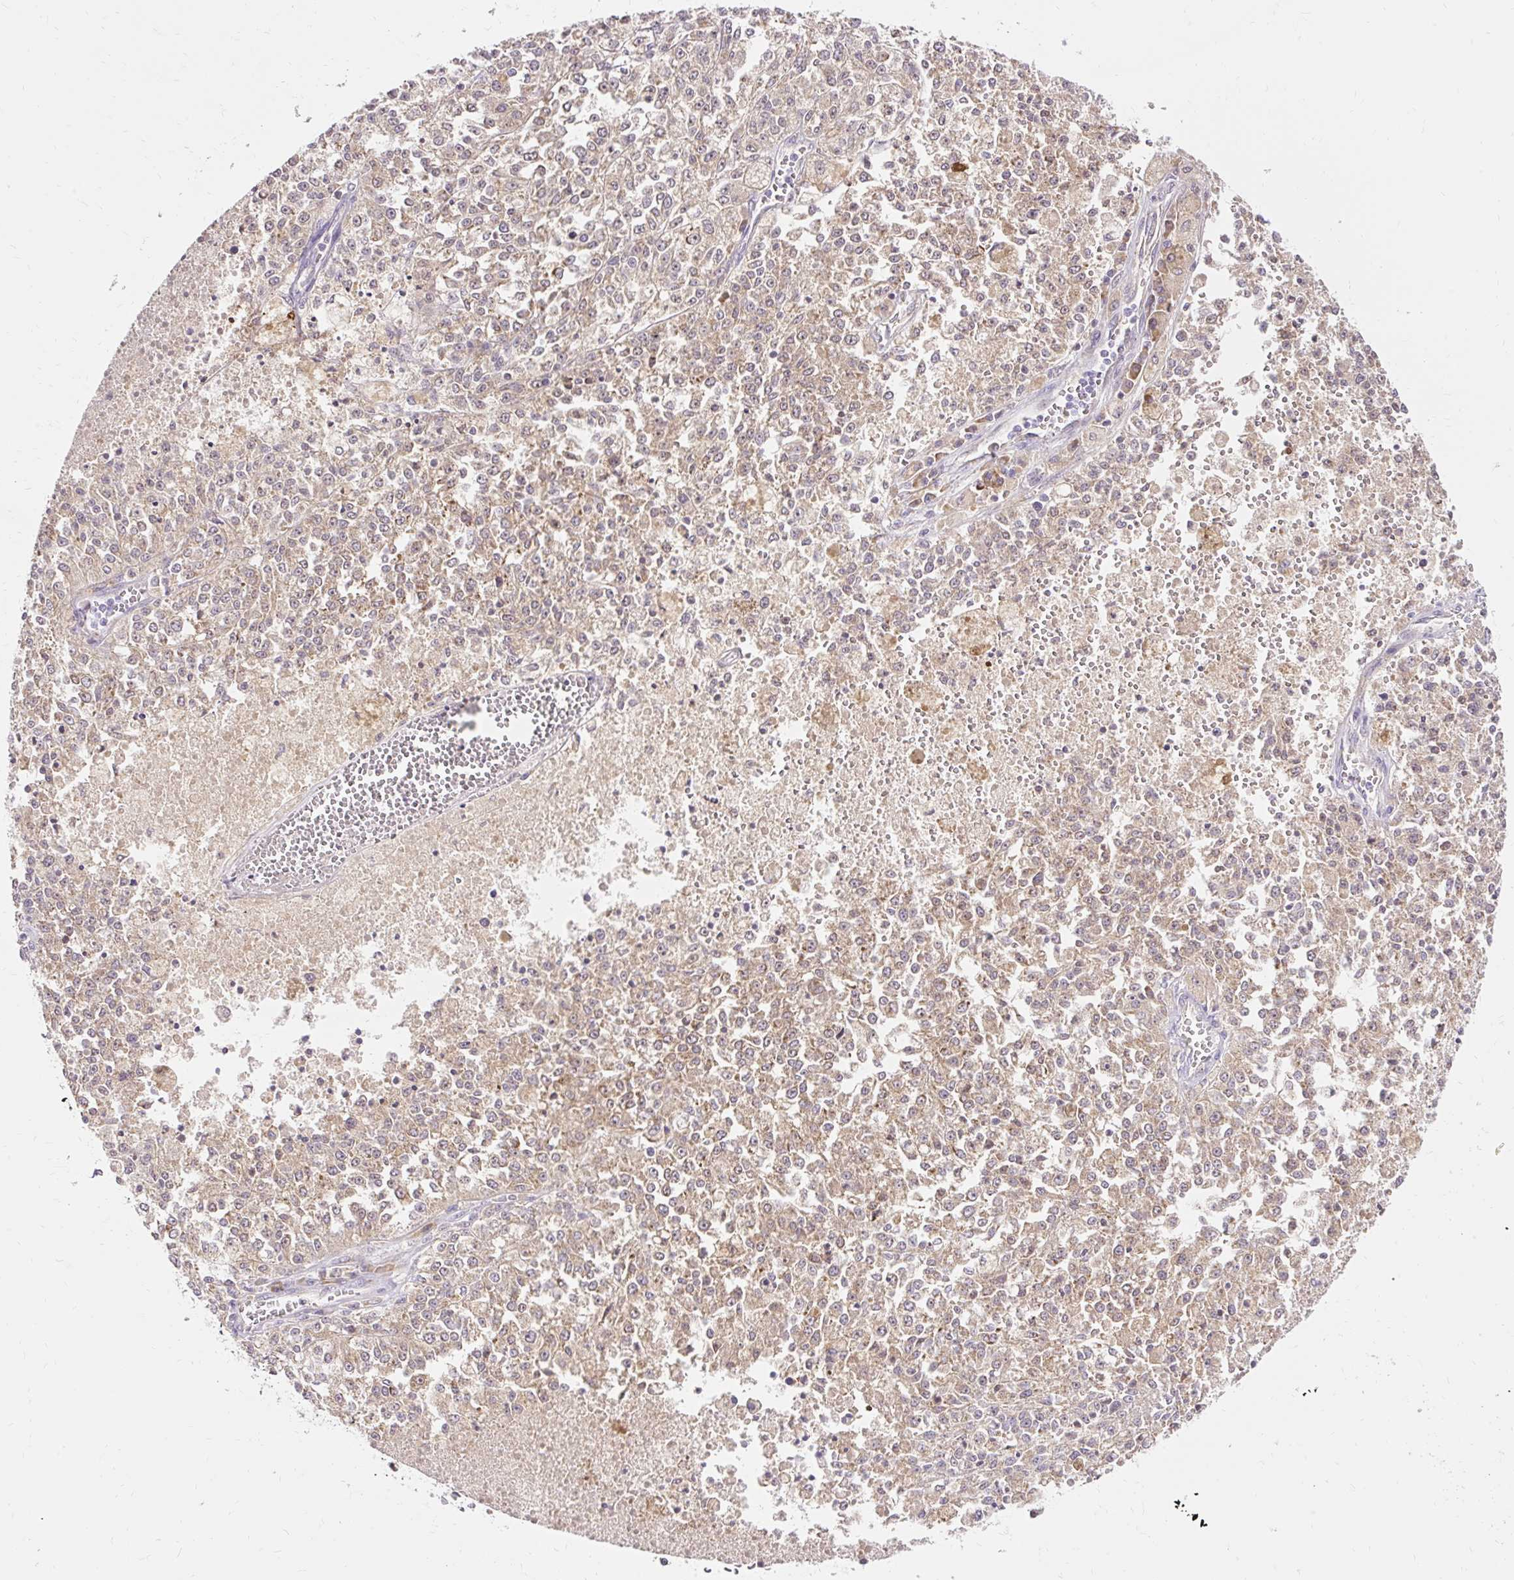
{"staining": {"intensity": "weak", "quantity": ">75%", "location": "cytoplasmic/membranous"}, "tissue": "melanoma", "cell_type": "Tumor cells", "image_type": "cancer", "snomed": [{"axis": "morphology", "description": "Malignant melanoma, NOS"}, {"axis": "topography", "description": "Skin"}], "caption": "High-magnification brightfield microscopy of melanoma stained with DAB (brown) and counterstained with hematoxylin (blue). tumor cells exhibit weak cytoplasmic/membranous positivity is appreciated in about>75% of cells.", "gene": "SEC63", "patient": {"sex": "female", "age": 64}}